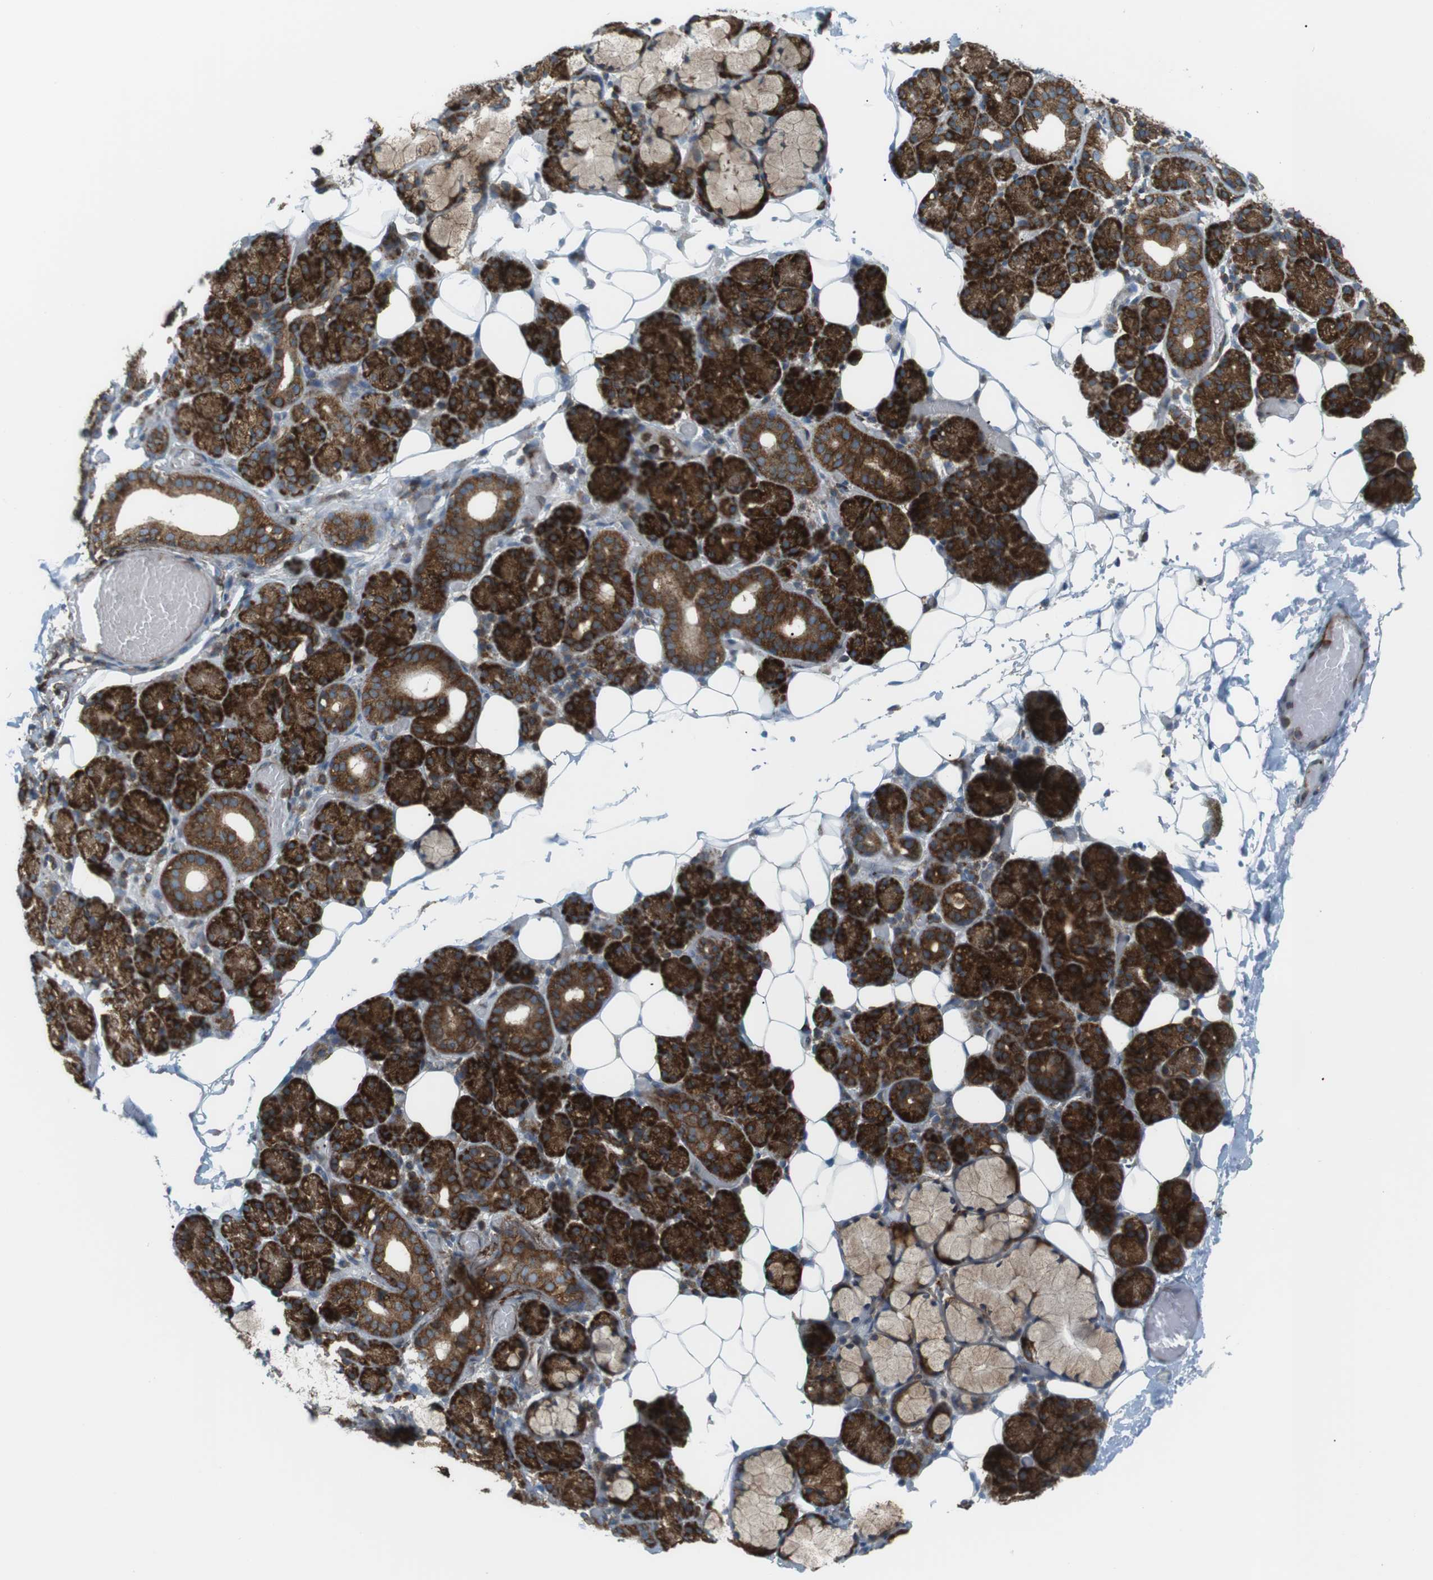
{"staining": {"intensity": "strong", "quantity": ">75%", "location": "cytoplasmic/membranous"}, "tissue": "salivary gland", "cell_type": "Glandular cells", "image_type": "normal", "snomed": [{"axis": "morphology", "description": "Normal tissue, NOS"}, {"axis": "topography", "description": "Salivary gland"}], "caption": "About >75% of glandular cells in benign salivary gland show strong cytoplasmic/membranous protein expression as visualized by brown immunohistochemical staining.", "gene": "FLII", "patient": {"sex": "male", "age": 63}}